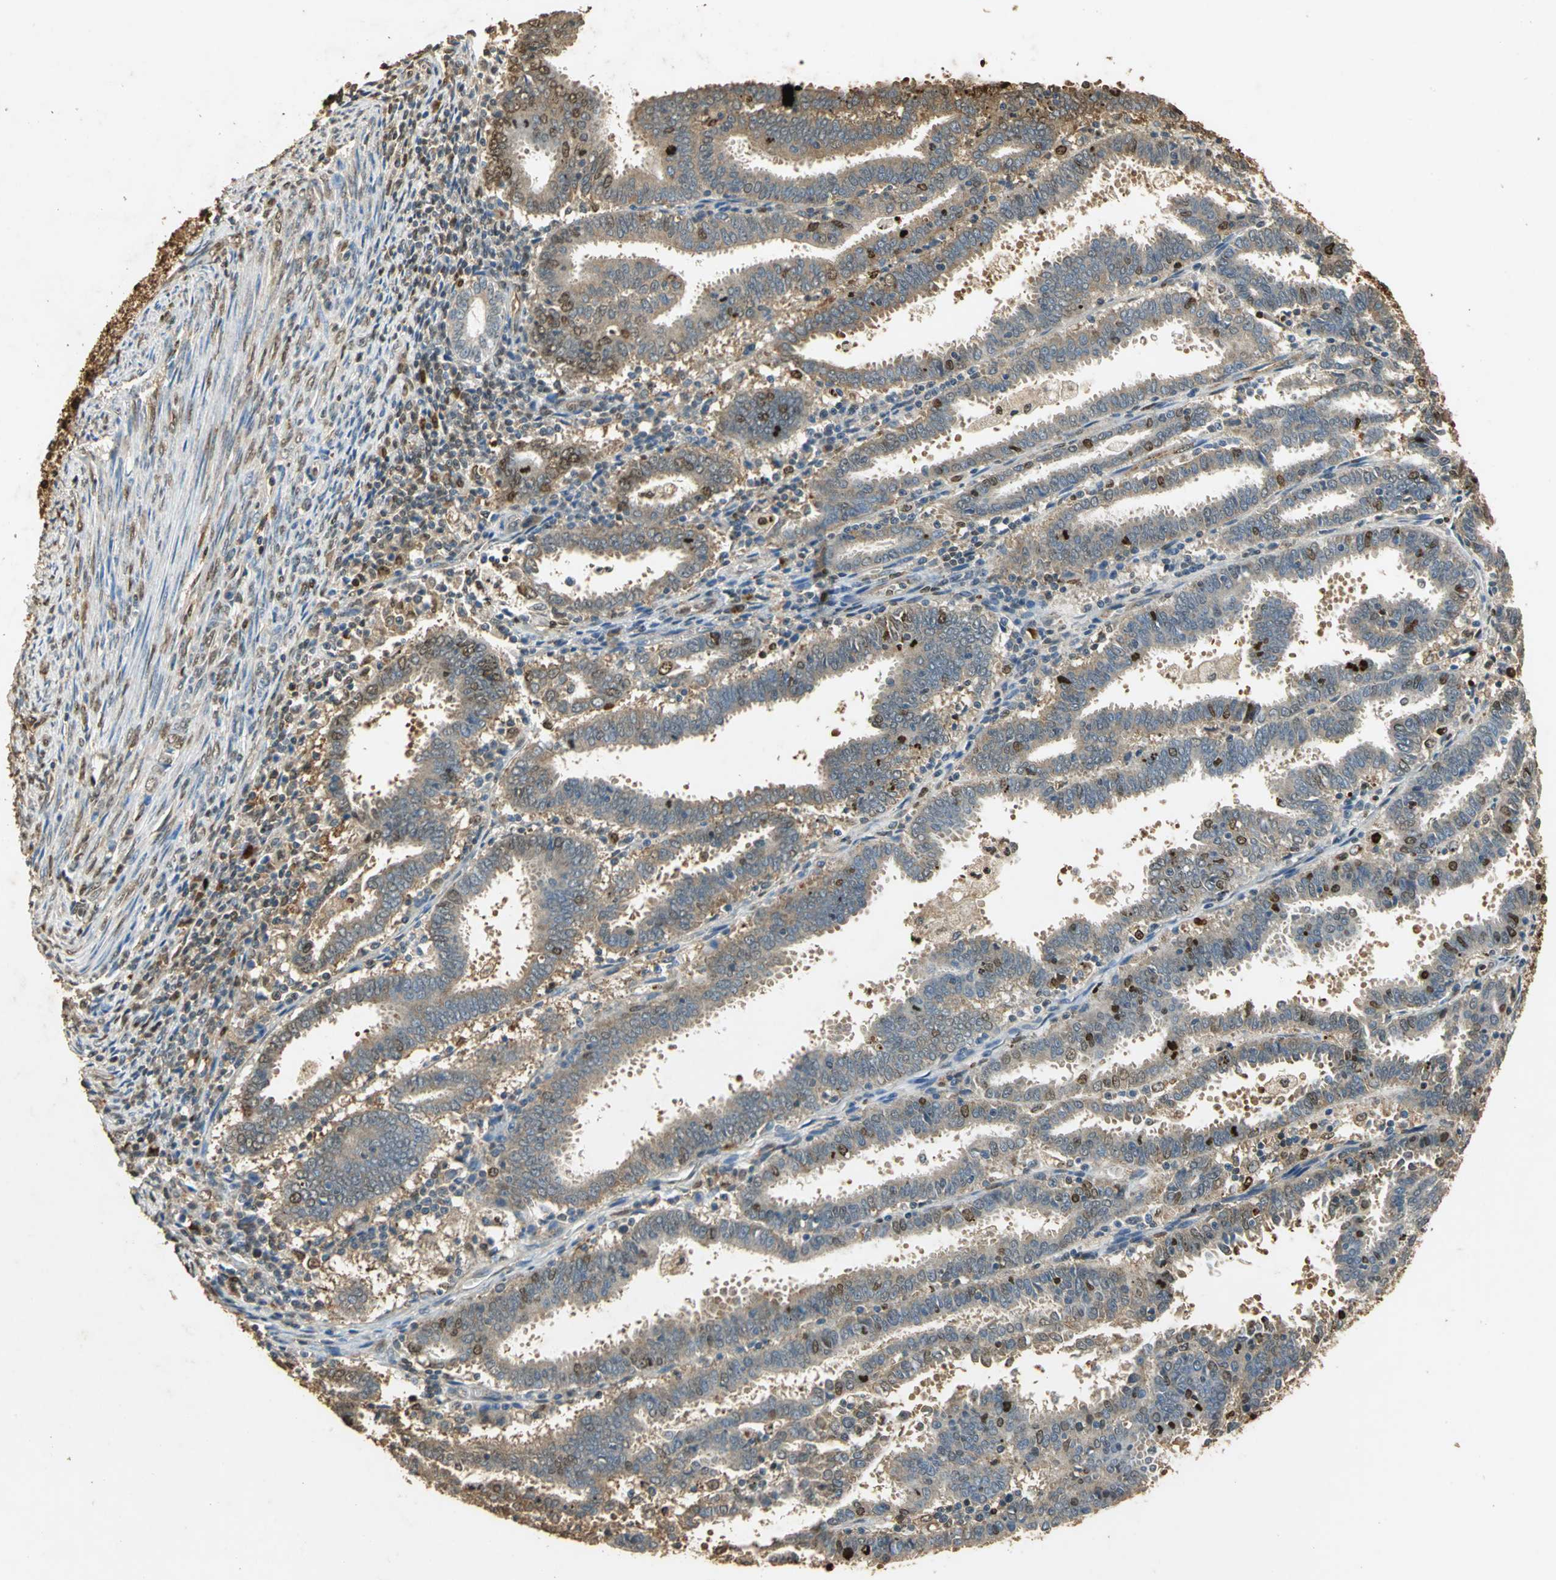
{"staining": {"intensity": "moderate", "quantity": ">75%", "location": "cytoplasmic/membranous"}, "tissue": "endometrial cancer", "cell_type": "Tumor cells", "image_type": "cancer", "snomed": [{"axis": "morphology", "description": "Adenocarcinoma, NOS"}, {"axis": "topography", "description": "Uterus"}], "caption": "Endometrial cancer stained with DAB immunohistochemistry displays medium levels of moderate cytoplasmic/membranous positivity in about >75% of tumor cells.", "gene": "GAPDH", "patient": {"sex": "female", "age": 83}}